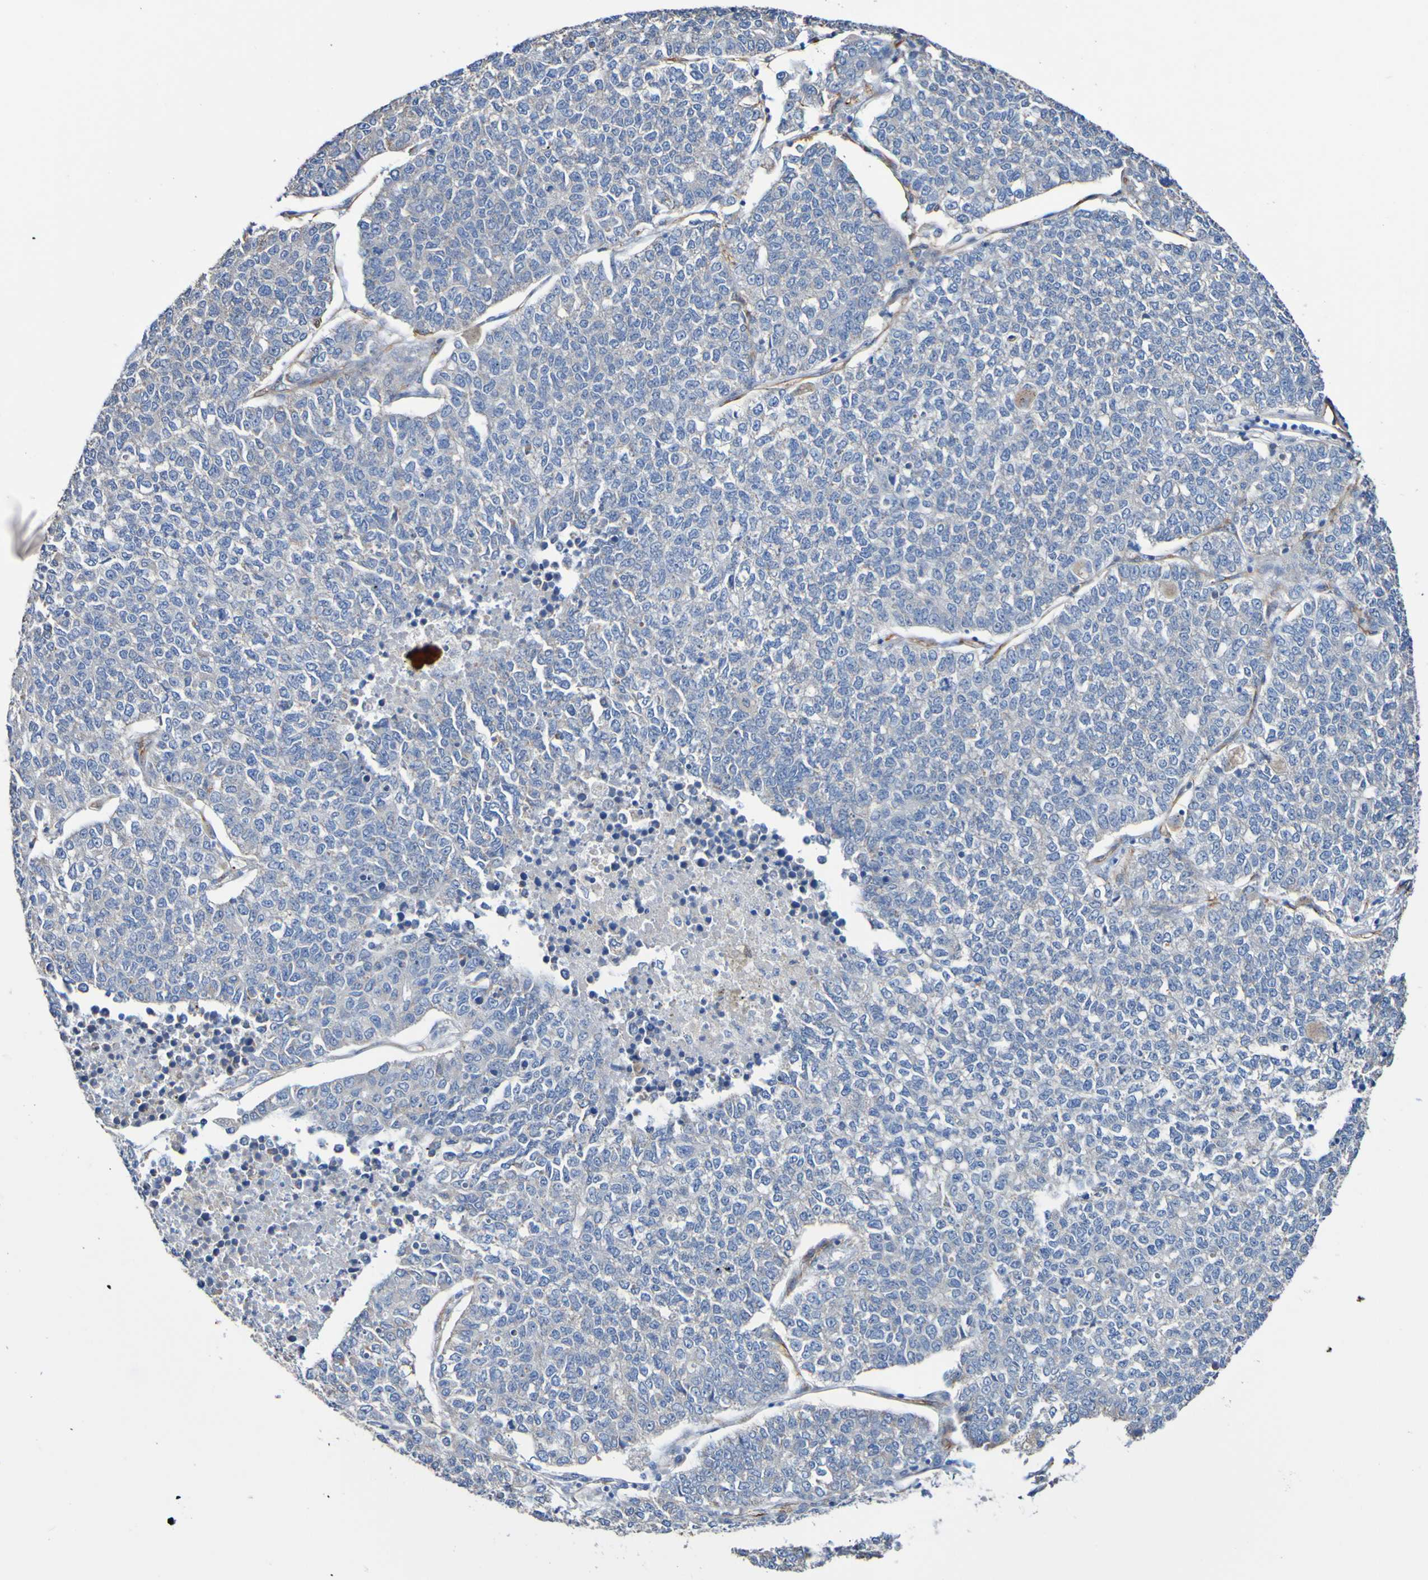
{"staining": {"intensity": "negative", "quantity": "none", "location": "none"}, "tissue": "lung cancer", "cell_type": "Tumor cells", "image_type": "cancer", "snomed": [{"axis": "morphology", "description": "Adenocarcinoma, NOS"}, {"axis": "topography", "description": "Lung"}], "caption": "The image exhibits no significant staining in tumor cells of lung cancer.", "gene": "ELMOD3", "patient": {"sex": "male", "age": 49}}